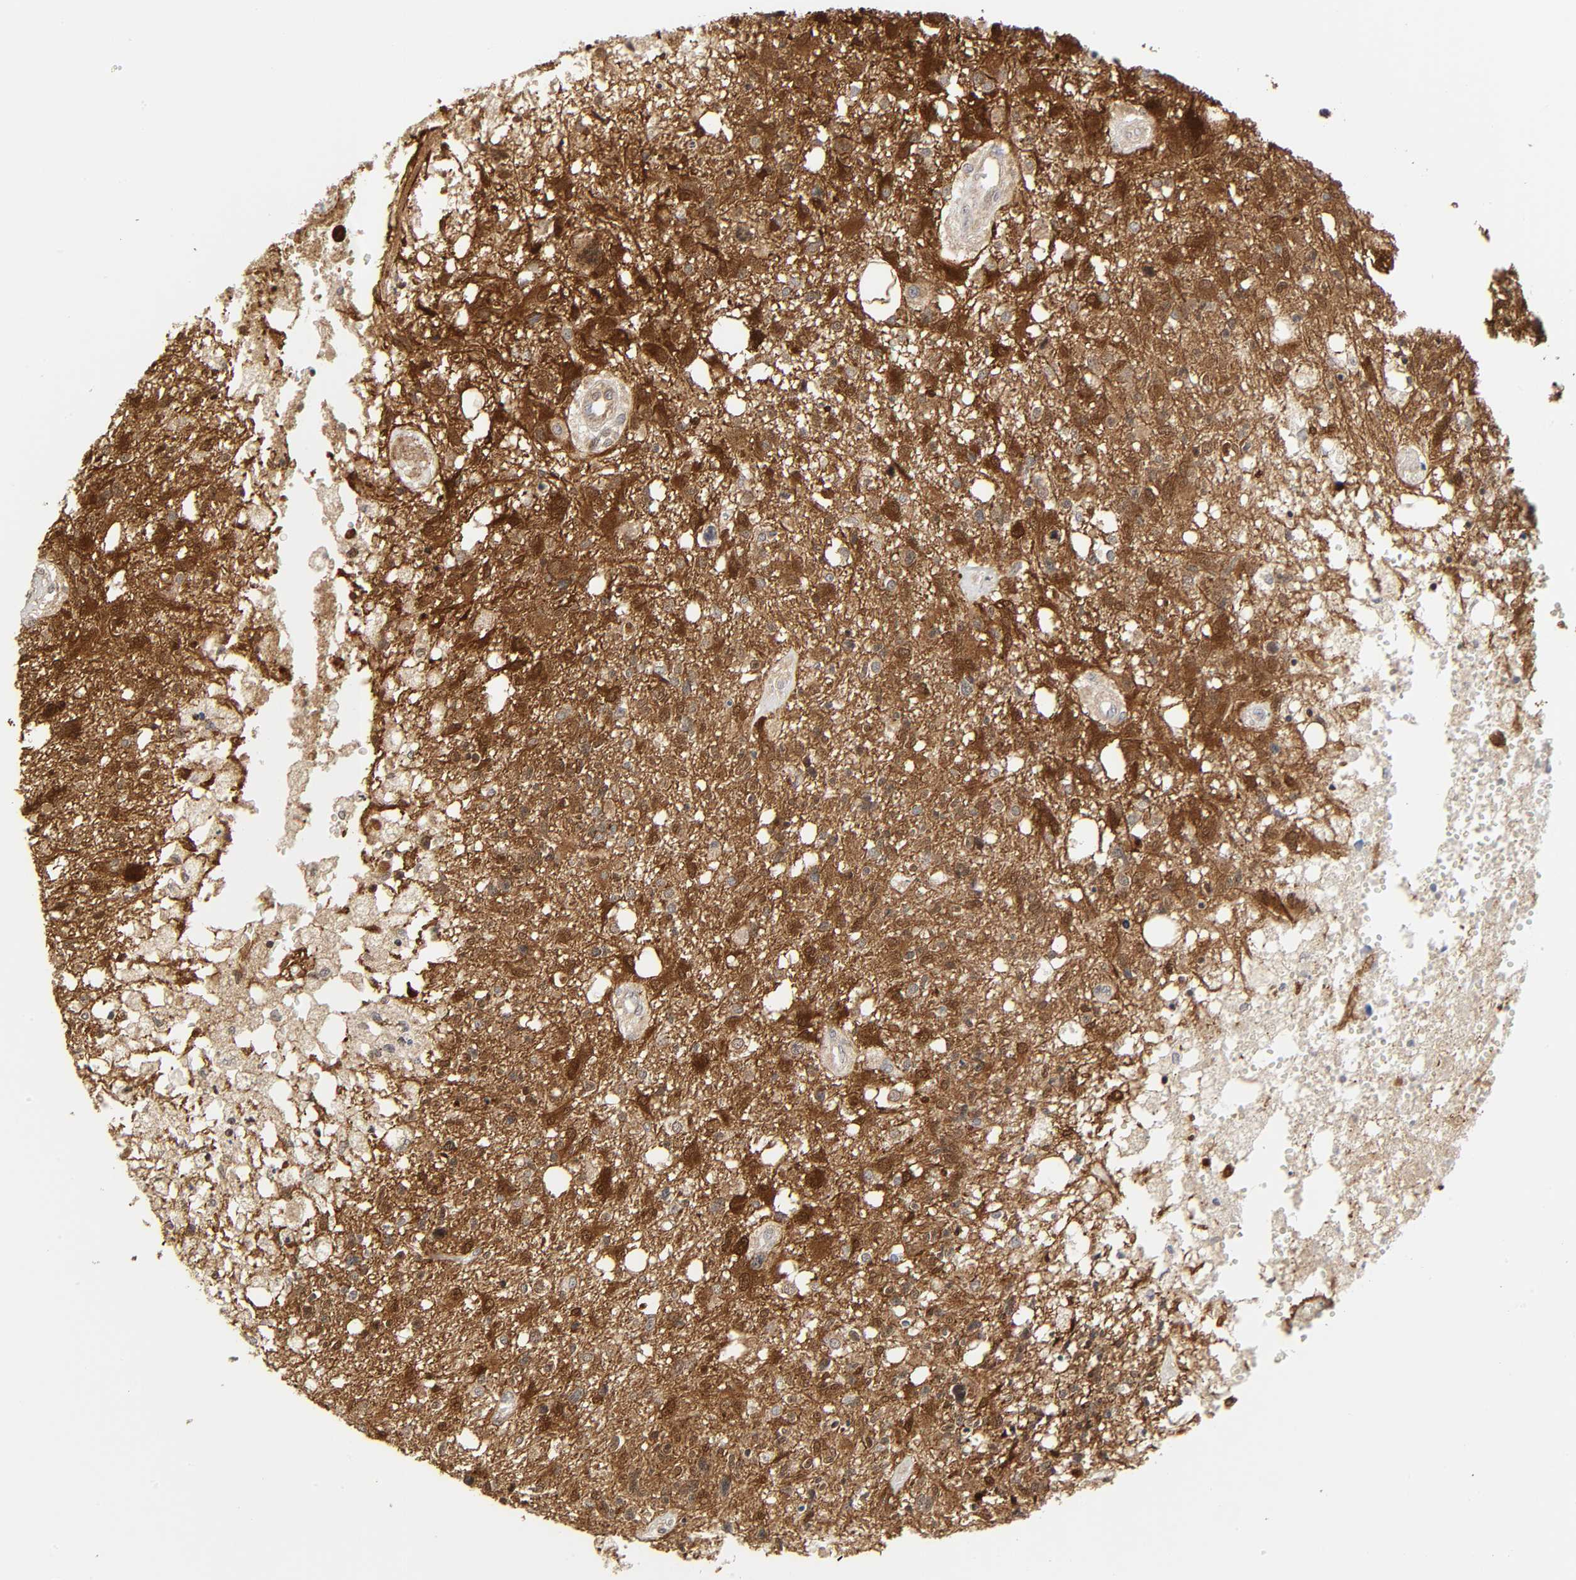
{"staining": {"intensity": "moderate", "quantity": "25%-75%", "location": "cytoplasmic/membranous"}, "tissue": "glioma", "cell_type": "Tumor cells", "image_type": "cancer", "snomed": [{"axis": "morphology", "description": "Glioma, malignant, High grade"}, {"axis": "topography", "description": "Cerebral cortex"}], "caption": "High-grade glioma (malignant) stained for a protein (brown) shows moderate cytoplasmic/membranous positive positivity in about 25%-75% of tumor cells.", "gene": "MAPK1", "patient": {"sex": "male", "age": 76}}